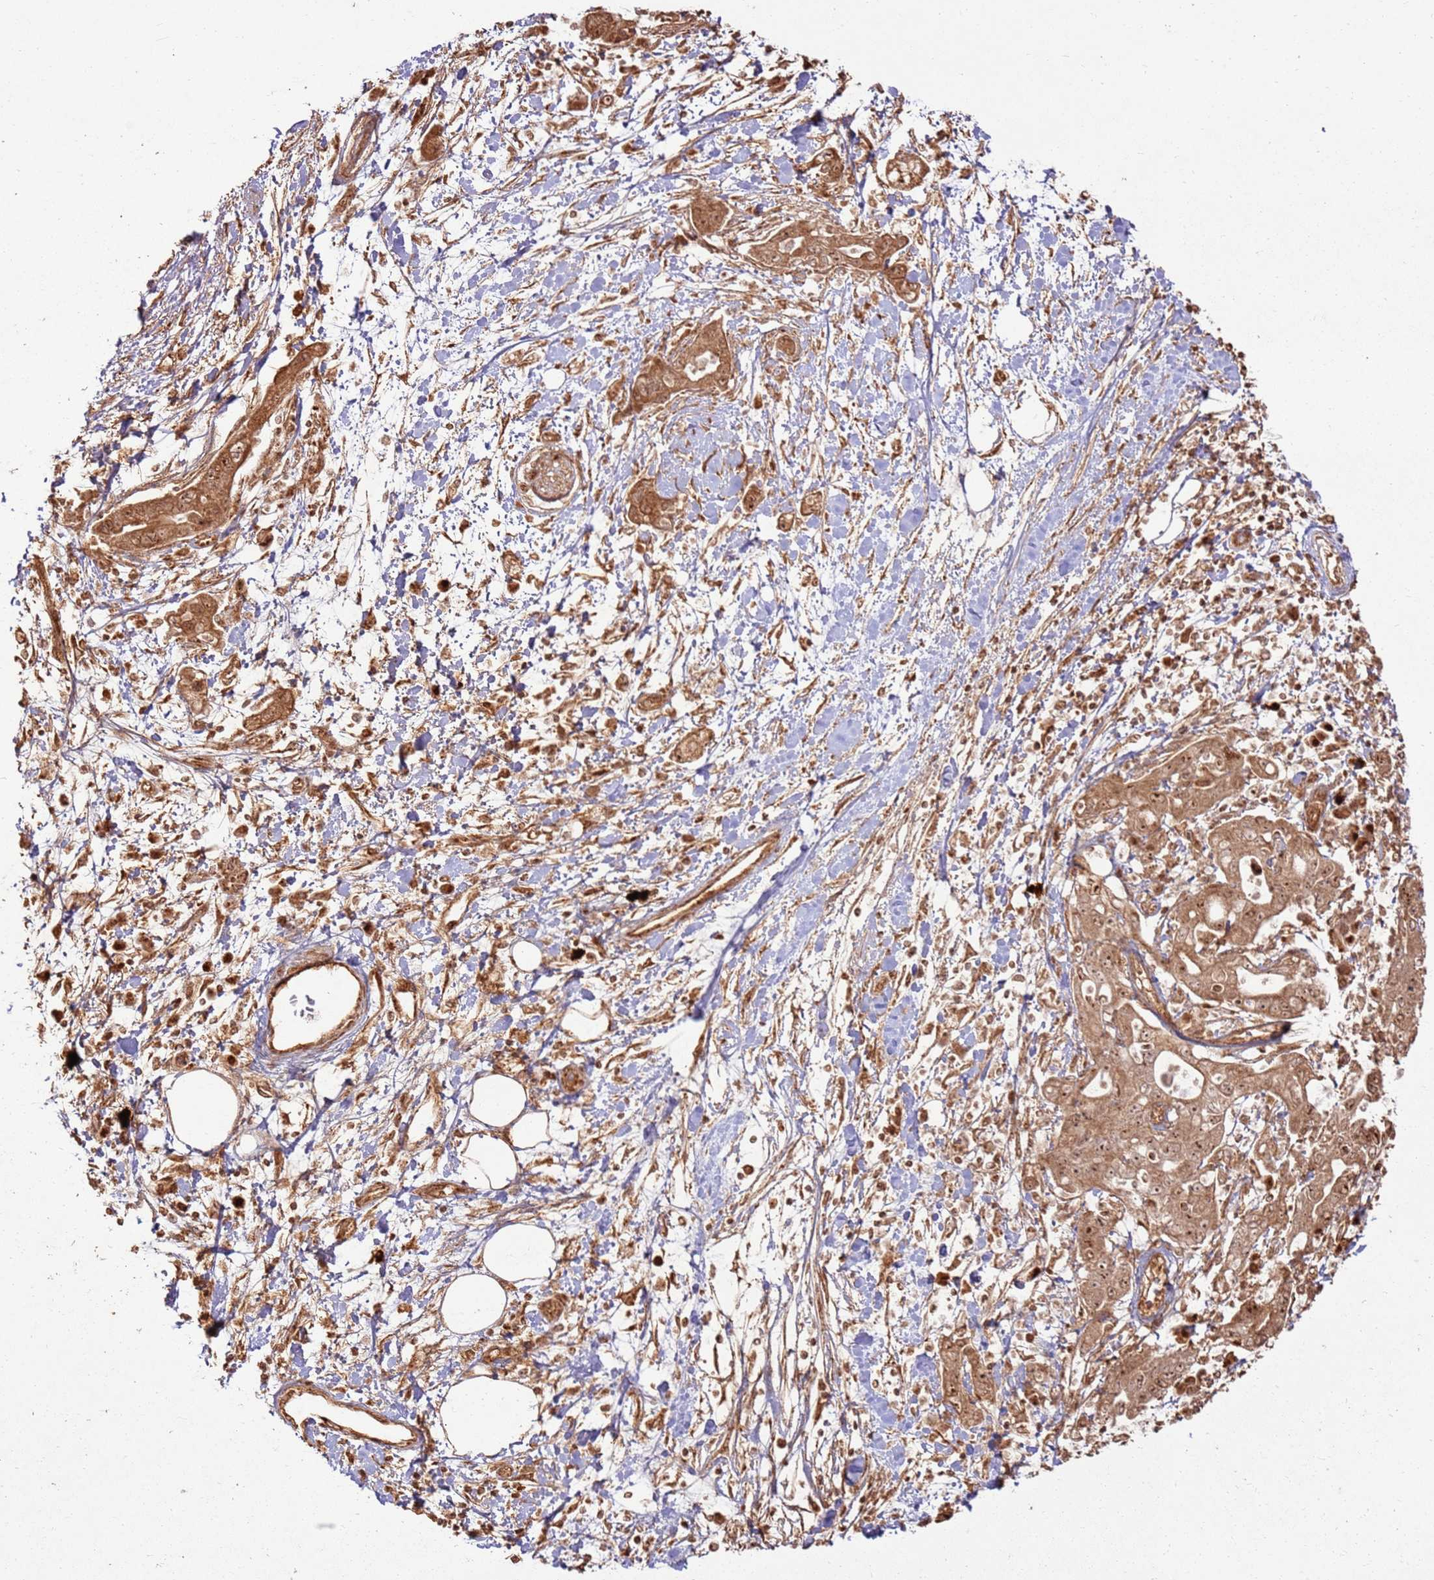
{"staining": {"intensity": "moderate", "quantity": ">75%", "location": "cytoplasmic/membranous"}, "tissue": "pancreatic cancer", "cell_type": "Tumor cells", "image_type": "cancer", "snomed": [{"axis": "morphology", "description": "Adenocarcinoma, NOS"}, {"axis": "topography", "description": "Pancreas"}], "caption": "This micrograph displays pancreatic adenocarcinoma stained with immunohistochemistry to label a protein in brown. The cytoplasmic/membranous of tumor cells show moderate positivity for the protein. Nuclei are counter-stained blue.", "gene": "TBC1D13", "patient": {"sex": "female", "age": 73}}